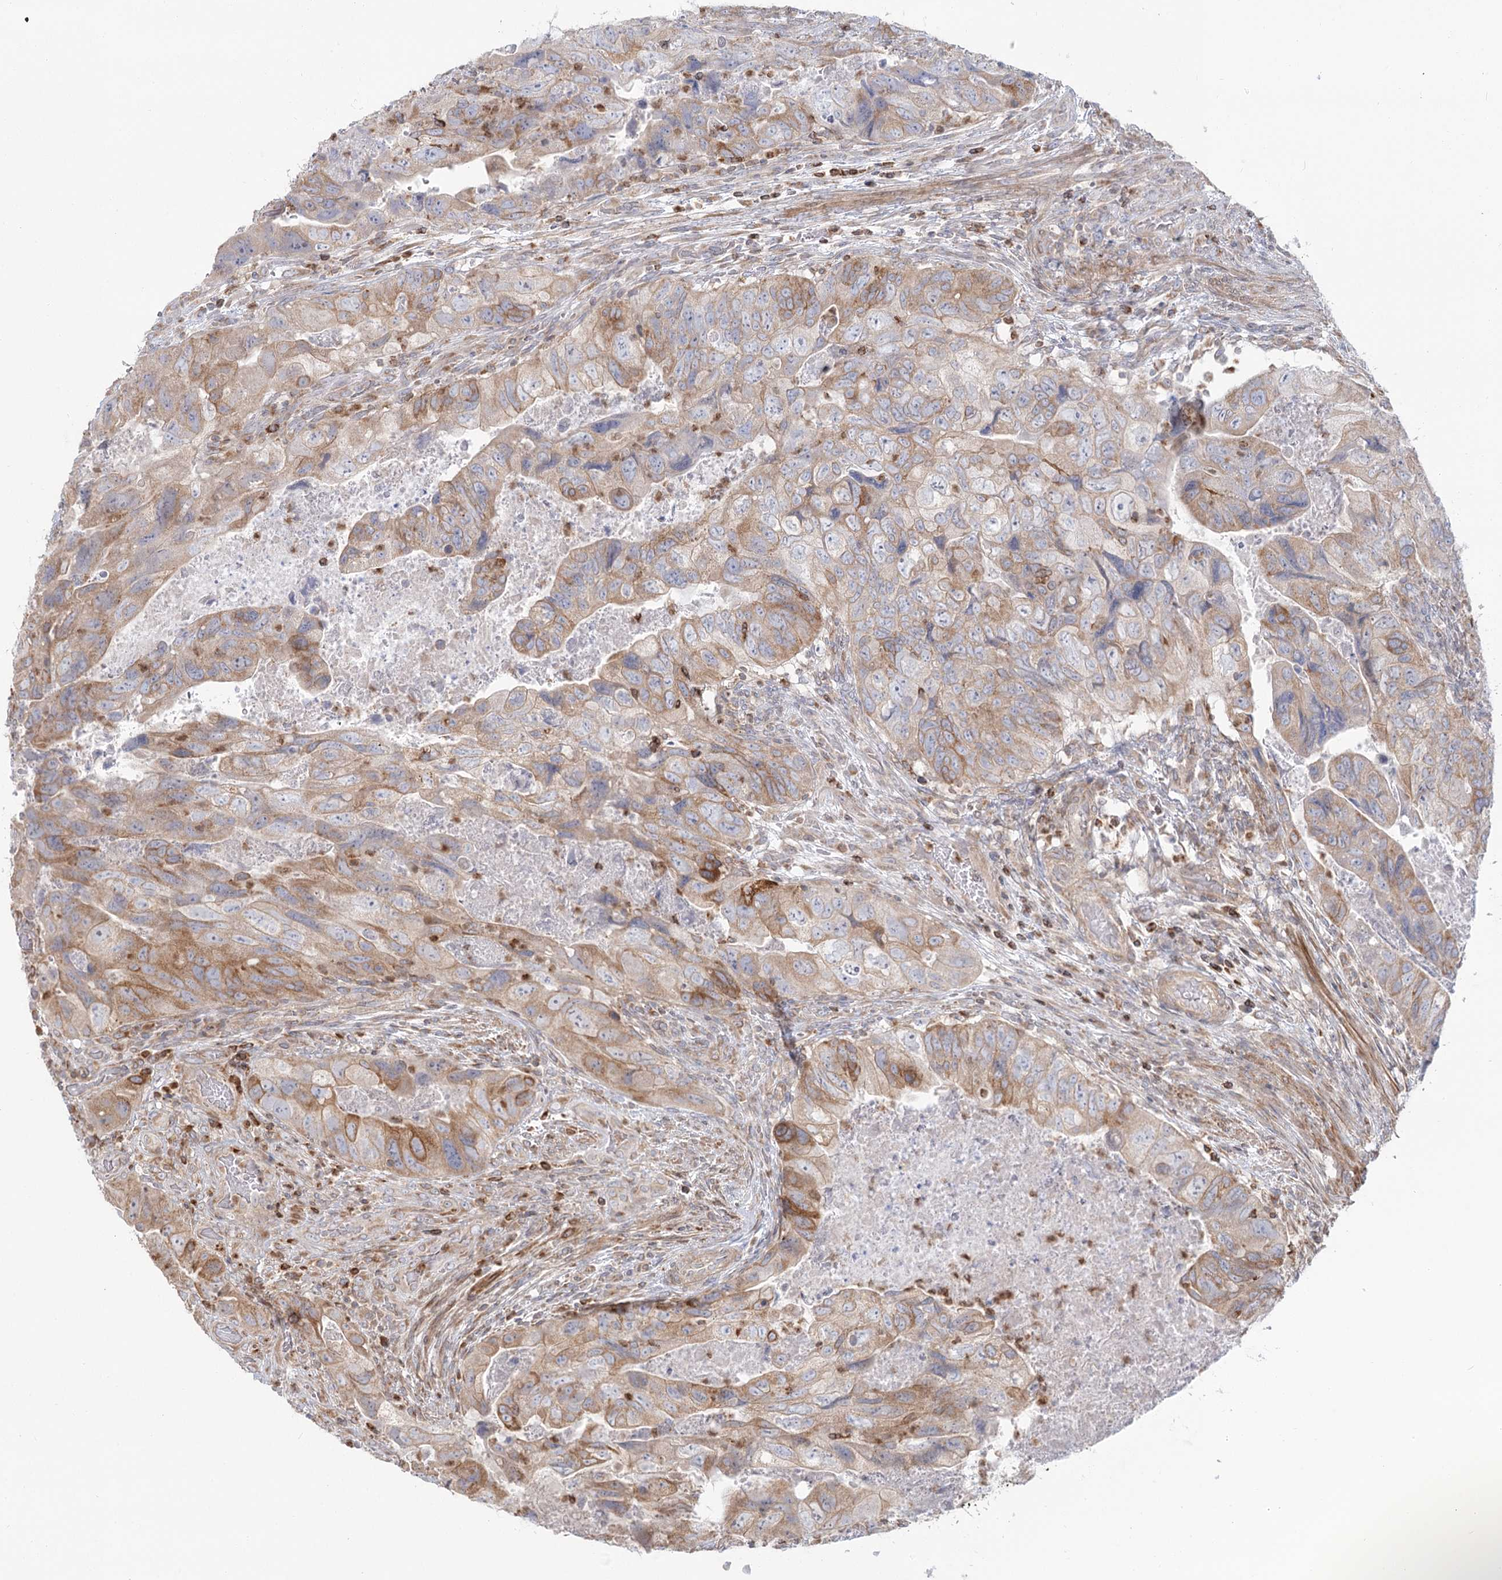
{"staining": {"intensity": "moderate", "quantity": "25%-75%", "location": "cytoplasmic/membranous"}, "tissue": "colorectal cancer", "cell_type": "Tumor cells", "image_type": "cancer", "snomed": [{"axis": "morphology", "description": "Adenocarcinoma, NOS"}, {"axis": "topography", "description": "Rectum"}], "caption": "Brown immunohistochemical staining in human colorectal cancer (adenocarcinoma) reveals moderate cytoplasmic/membranous positivity in about 25%-75% of tumor cells. (brown staining indicates protein expression, while blue staining denotes nuclei).", "gene": "MTMR3", "patient": {"sex": "male", "age": 63}}